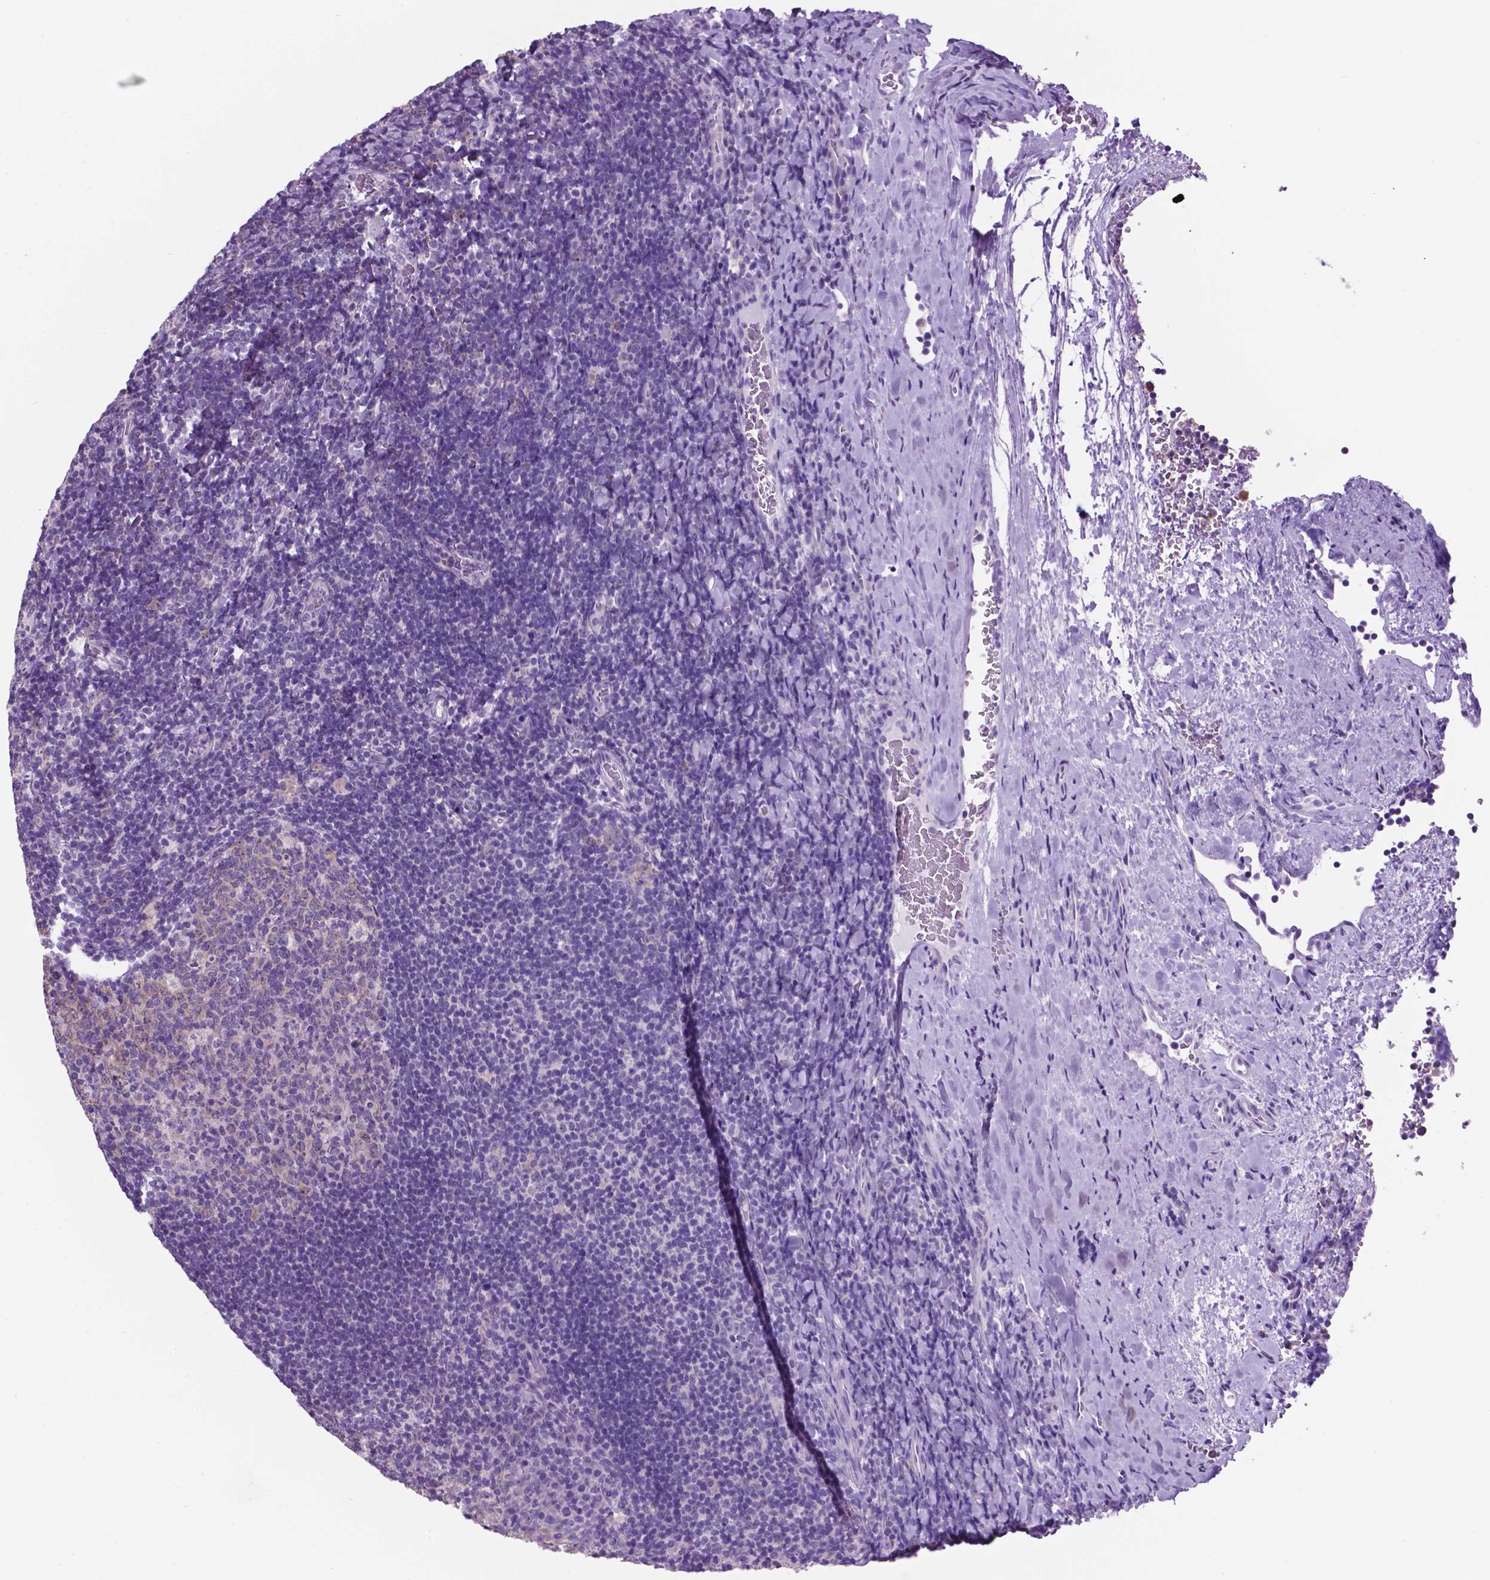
{"staining": {"intensity": "negative", "quantity": "none", "location": "none"}, "tissue": "tonsil", "cell_type": "Germinal center cells", "image_type": "normal", "snomed": [{"axis": "morphology", "description": "Normal tissue, NOS"}, {"axis": "topography", "description": "Tonsil"}], "caption": "This is a micrograph of immunohistochemistry staining of normal tonsil, which shows no expression in germinal center cells.", "gene": "SPDYA", "patient": {"sex": "male", "age": 17}}